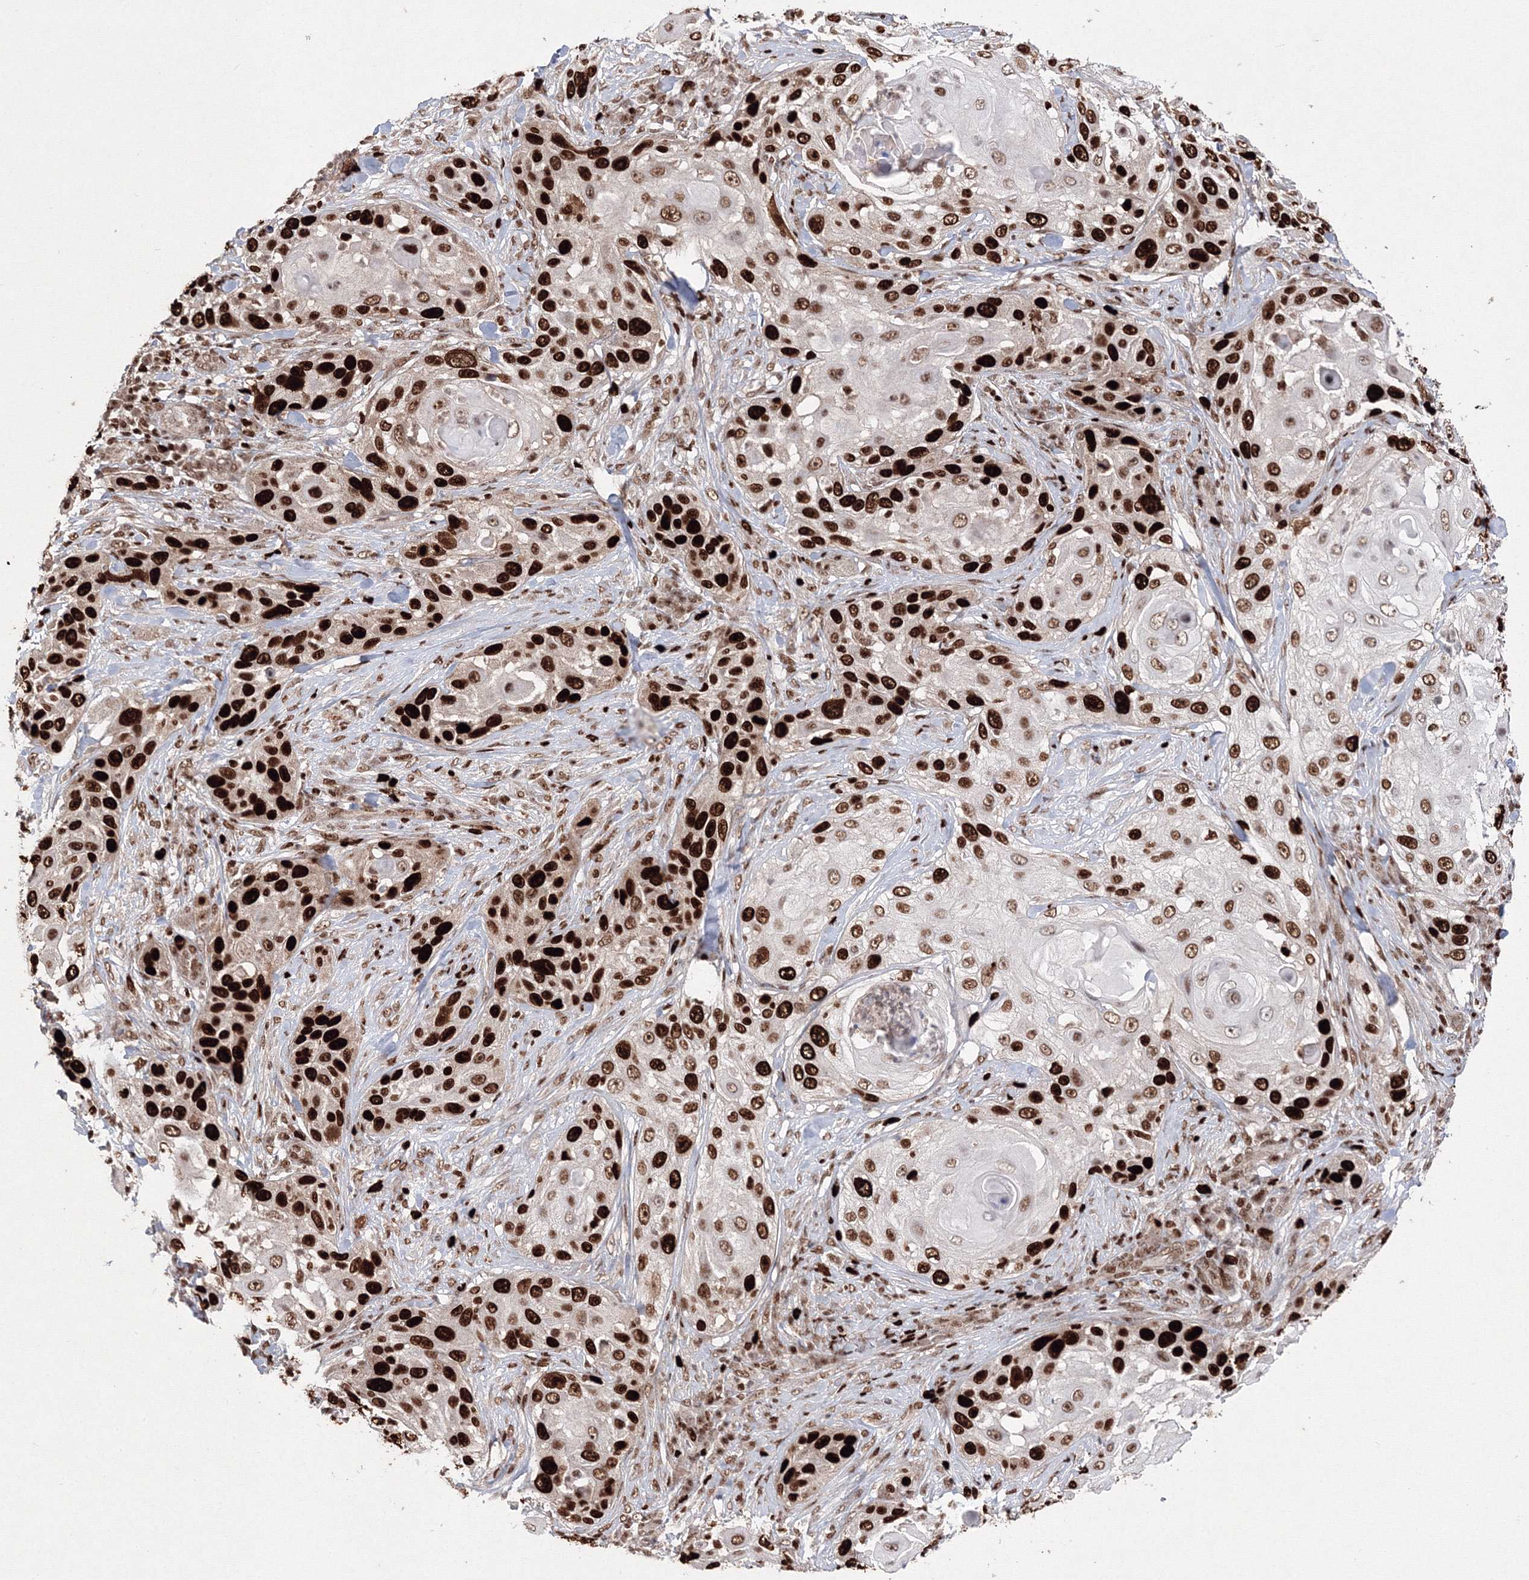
{"staining": {"intensity": "strong", "quantity": ">75%", "location": "nuclear"}, "tissue": "skin cancer", "cell_type": "Tumor cells", "image_type": "cancer", "snomed": [{"axis": "morphology", "description": "Squamous cell carcinoma, NOS"}, {"axis": "topography", "description": "Skin"}], "caption": "Immunohistochemistry (IHC) image of human skin cancer (squamous cell carcinoma) stained for a protein (brown), which exhibits high levels of strong nuclear expression in approximately >75% of tumor cells.", "gene": "LIG1", "patient": {"sex": "female", "age": 44}}